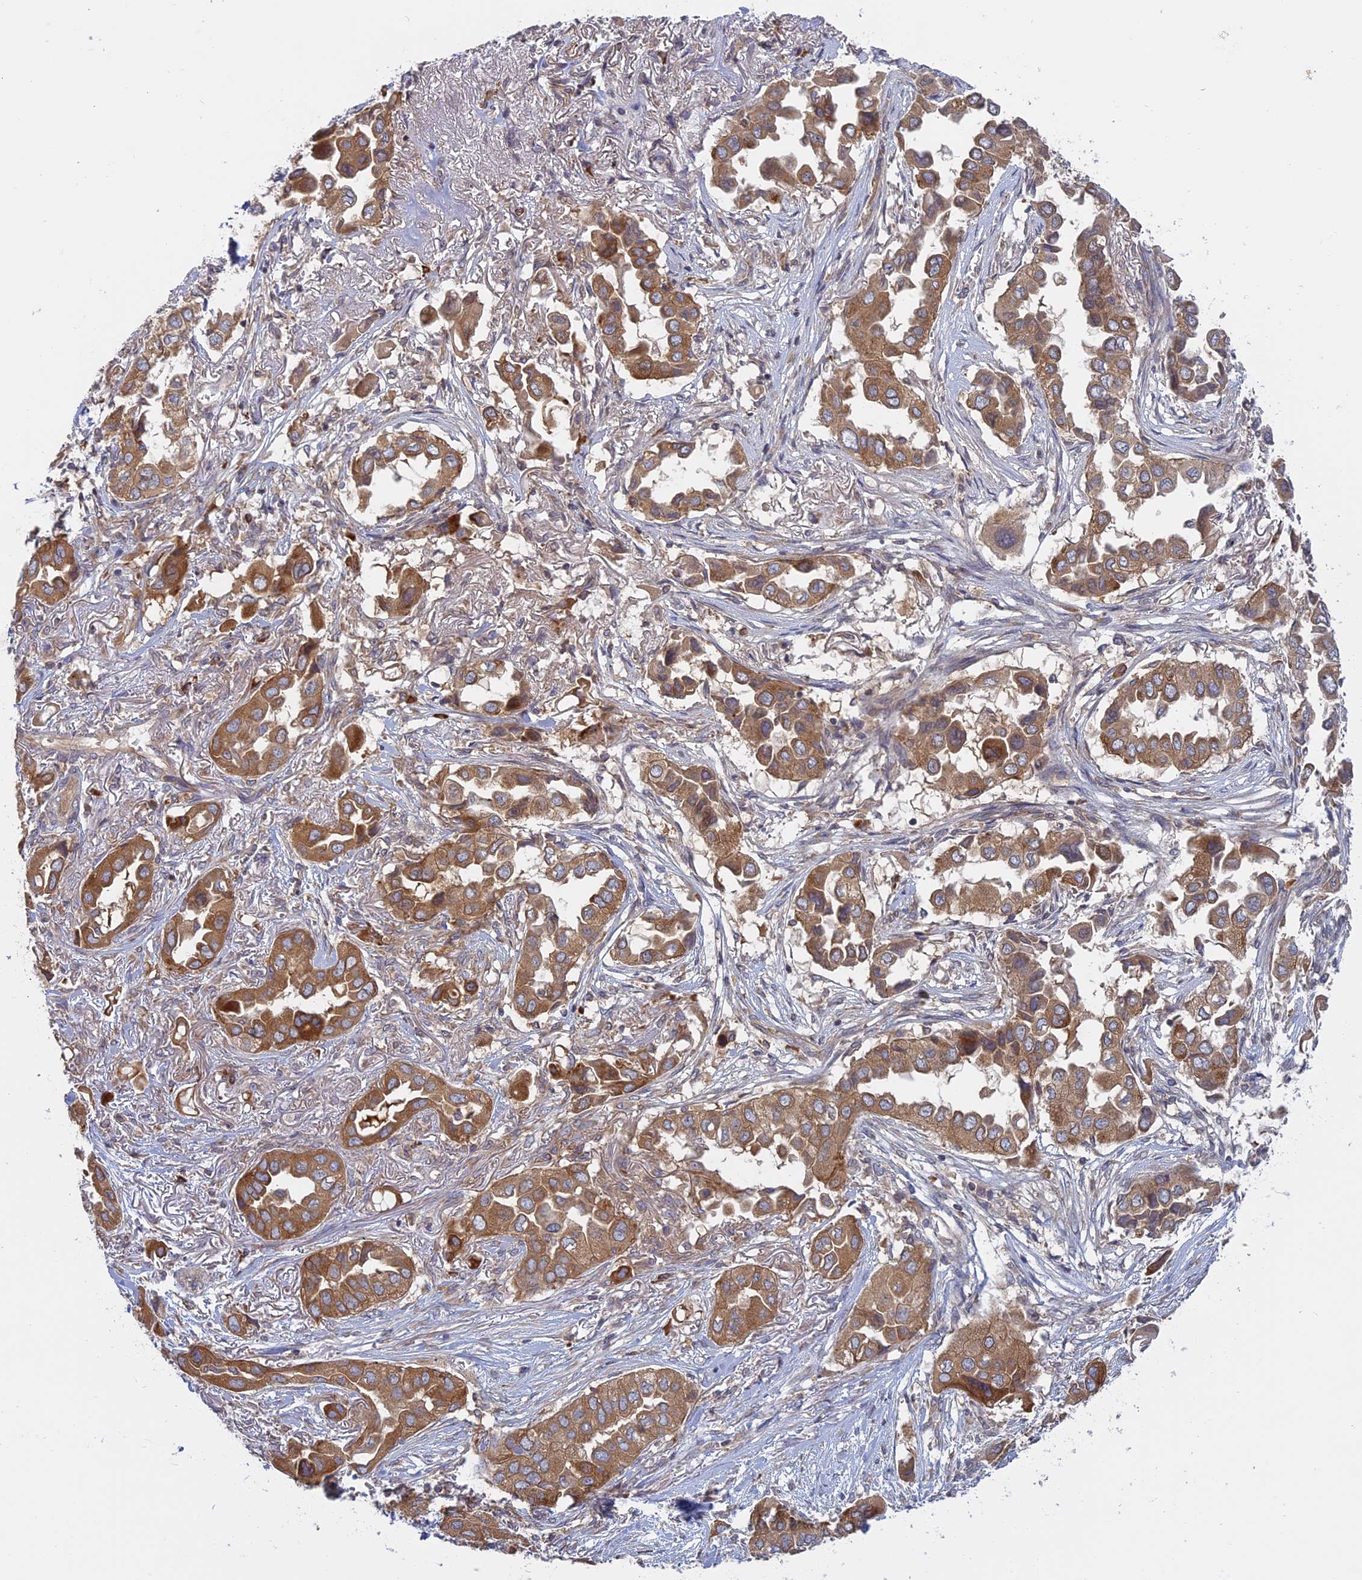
{"staining": {"intensity": "moderate", "quantity": ">75%", "location": "cytoplasmic/membranous"}, "tissue": "lung cancer", "cell_type": "Tumor cells", "image_type": "cancer", "snomed": [{"axis": "morphology", "description": "Adenocarcinoma, NOS"}, {"axis": "topography", "description": "Lung"}], "caption": "Tumor cells show moderate cytoplasmic/membranous expression in about >75% of cells in adenocarcinoma (lung).", "gene": "TMEM208", "patient": {"sex": "female", "age": 76}}